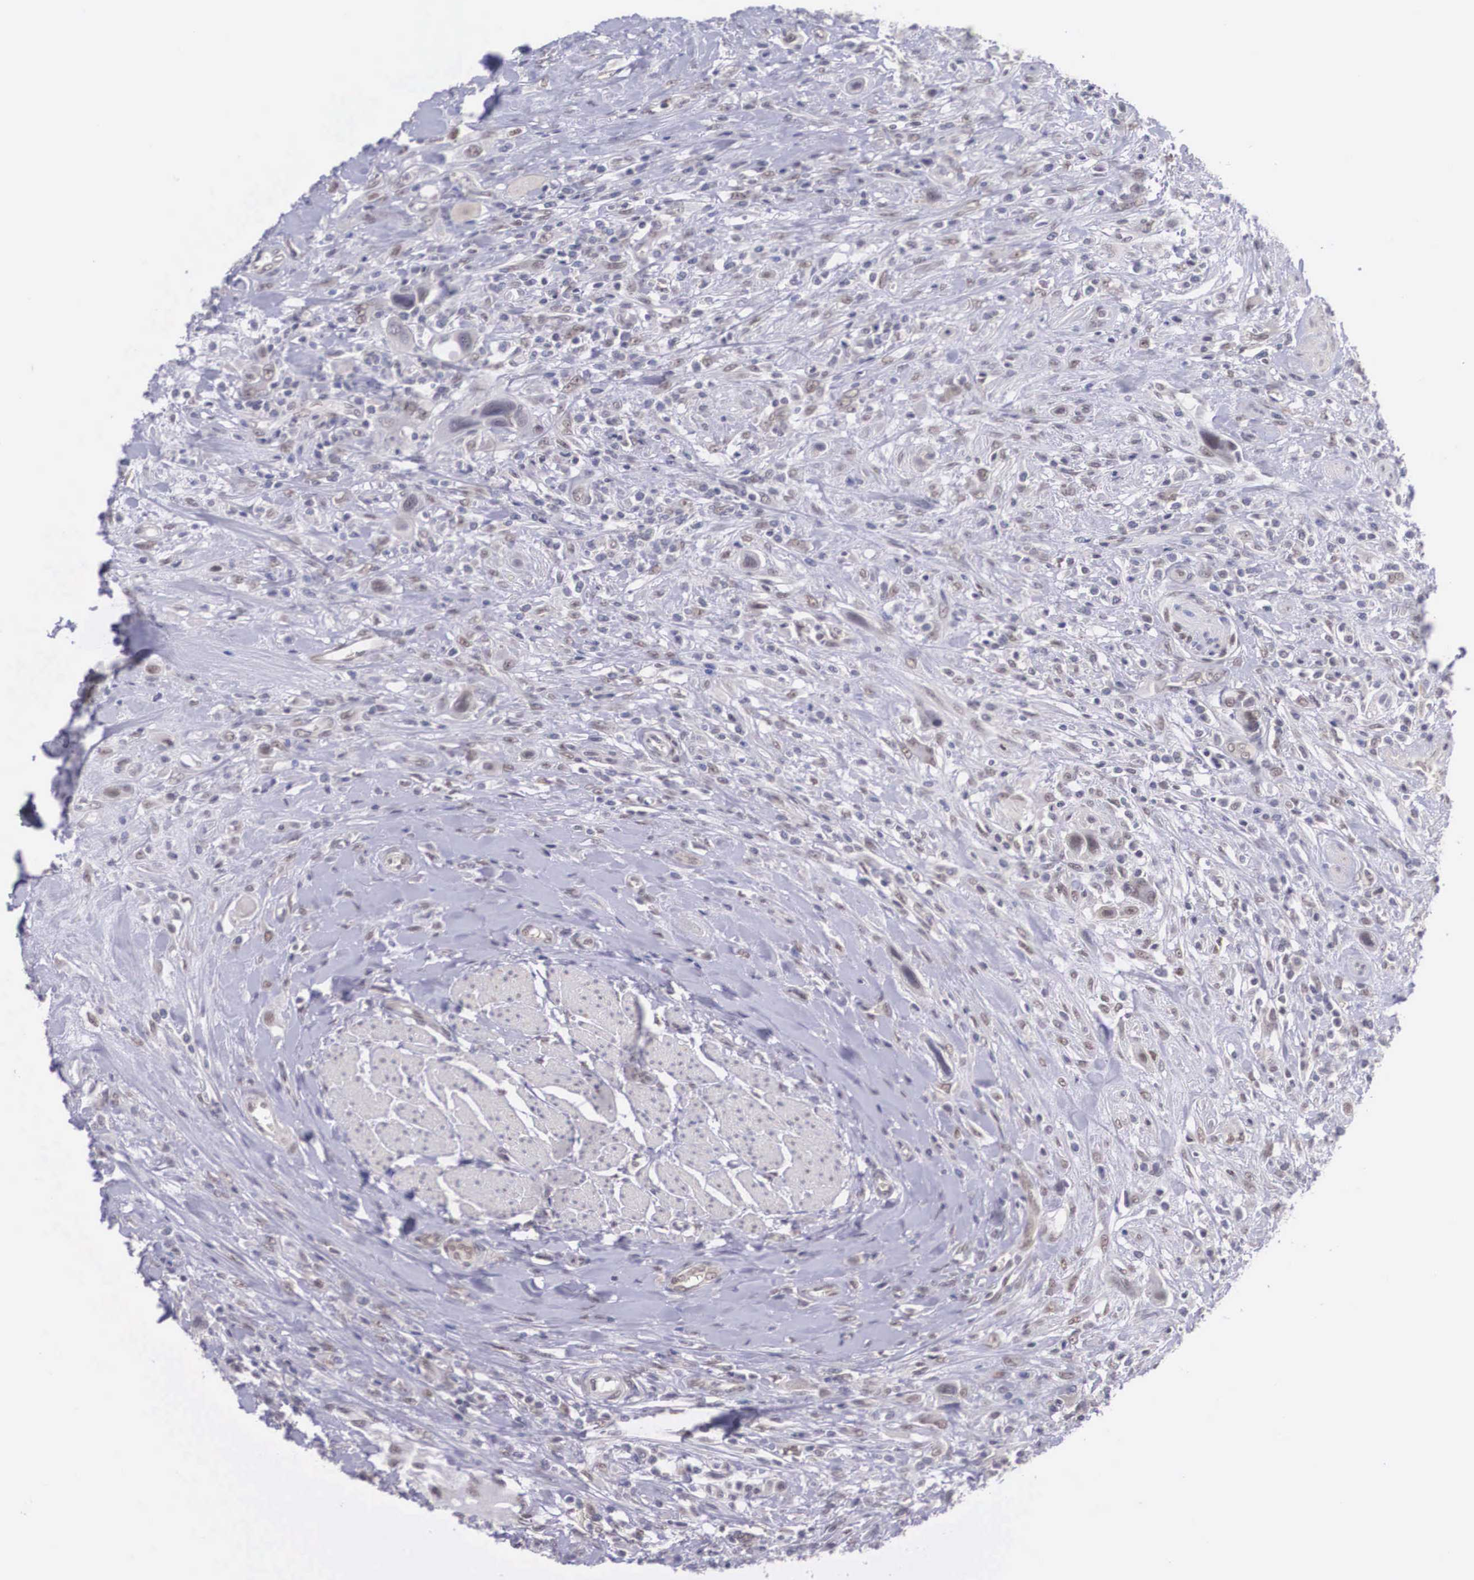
{"staining": {"intensity": "weak", "quantity": "25%-75%", "location": "cytoplasmic/membranous,nuclear"}, "tissue": "urothelial cancer", "cell_type": "Tumor cells", "image_type": "cancer", "snomed": [{"axis": "morphology", "description": "Urothelial carcinoma, High grade"}, {"axis": "topography", "description": "Urinary bladder"}], "caption": "This photomicrograph demonstrates immunohistochemistry staining of high-grade urothelial carcinoma, with low weak cytoplasmic/membranous and nuclear expression in about 25%-75% of tumor cells.", "gene": "NINL", "patient": {"sex": "male", "age": 50}}